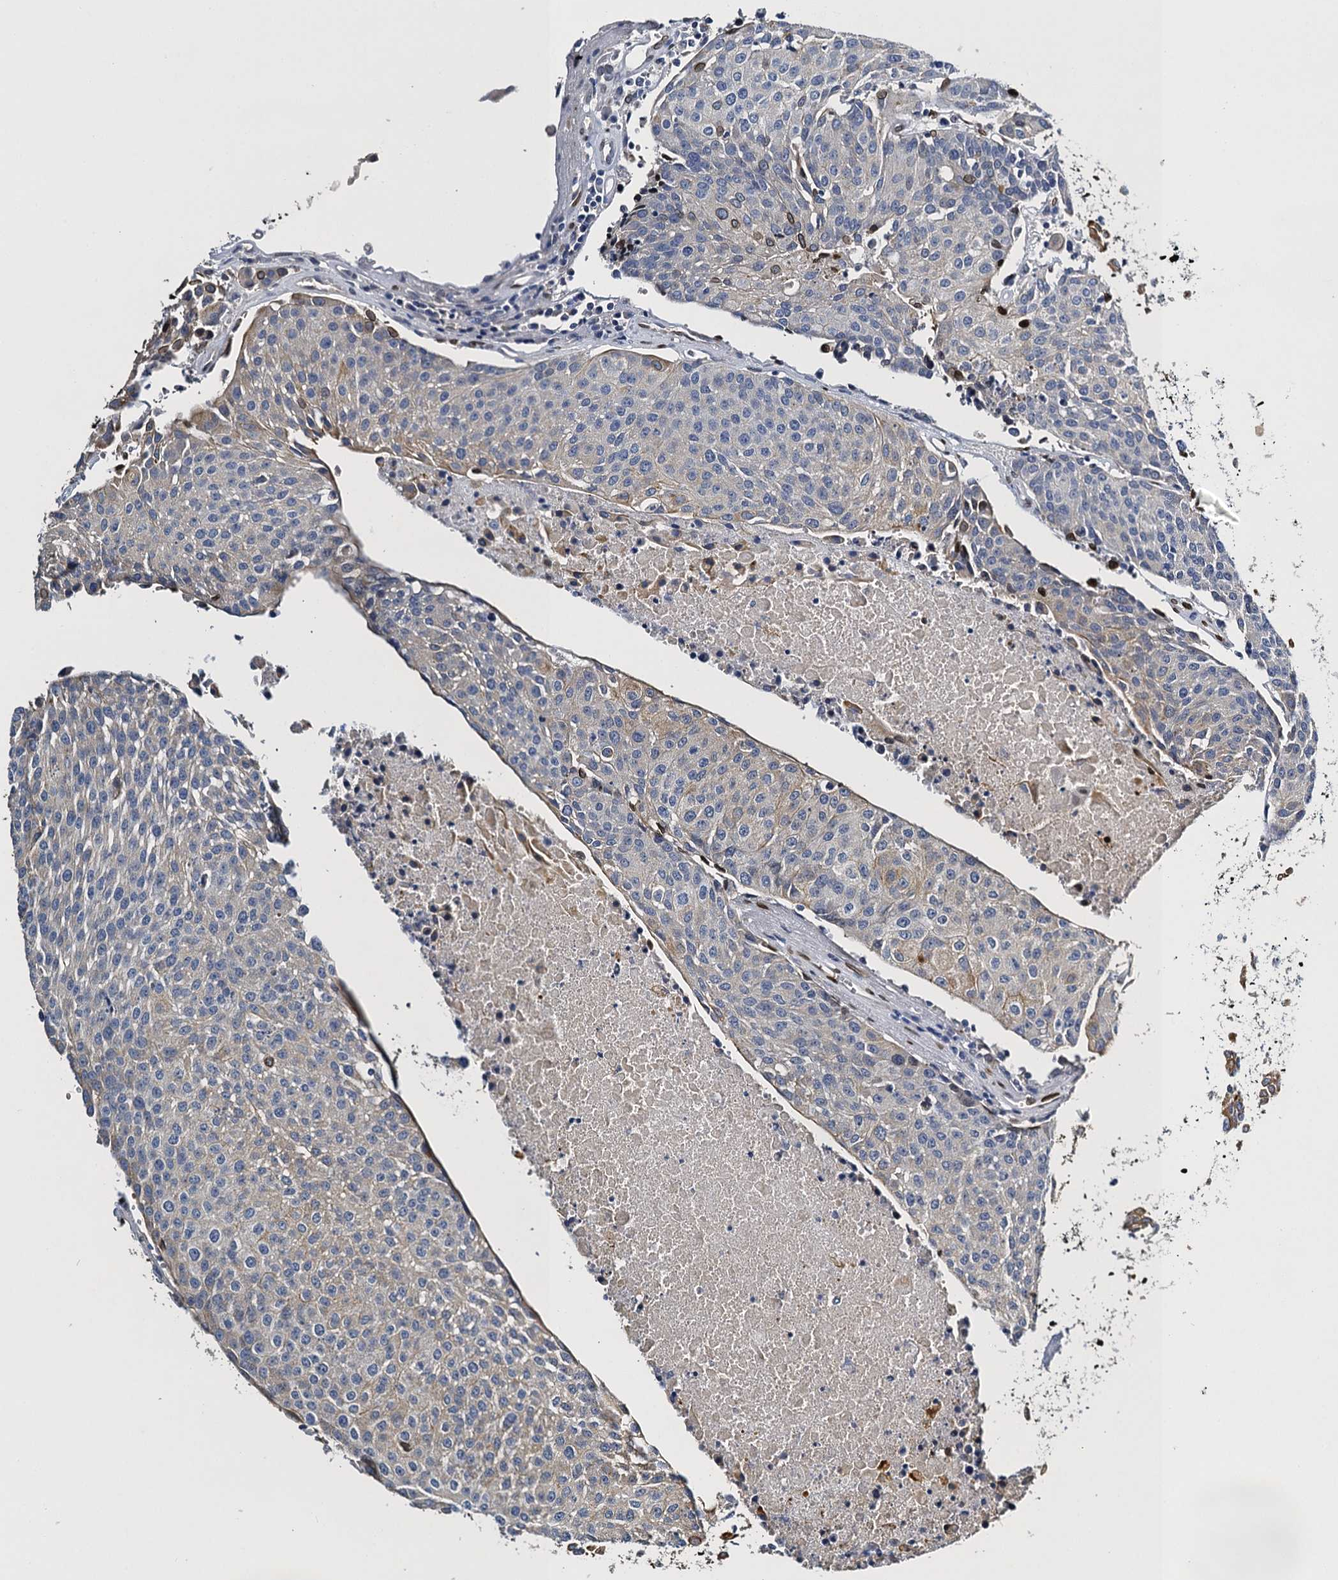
{"staining": {"intensity": "negative", "quantity": "none", "location": "none"}, "tissue": "urothelial cancer", "cell_type": "Tumor cells", "image_type": "cancer", "snomed": [{"axis": "morphology", "description": "Urothelial carcinoma, High grade"}, {"axis": "topography", "description": "Urinary bladder"}], "caption": "Urothelial carcinoma (high-grade) was stained to show a protein in brown. There is no significant expression in tumor cells.", "gene": "SLC11A2", "patient": {"sex": "female", "age": 85}}